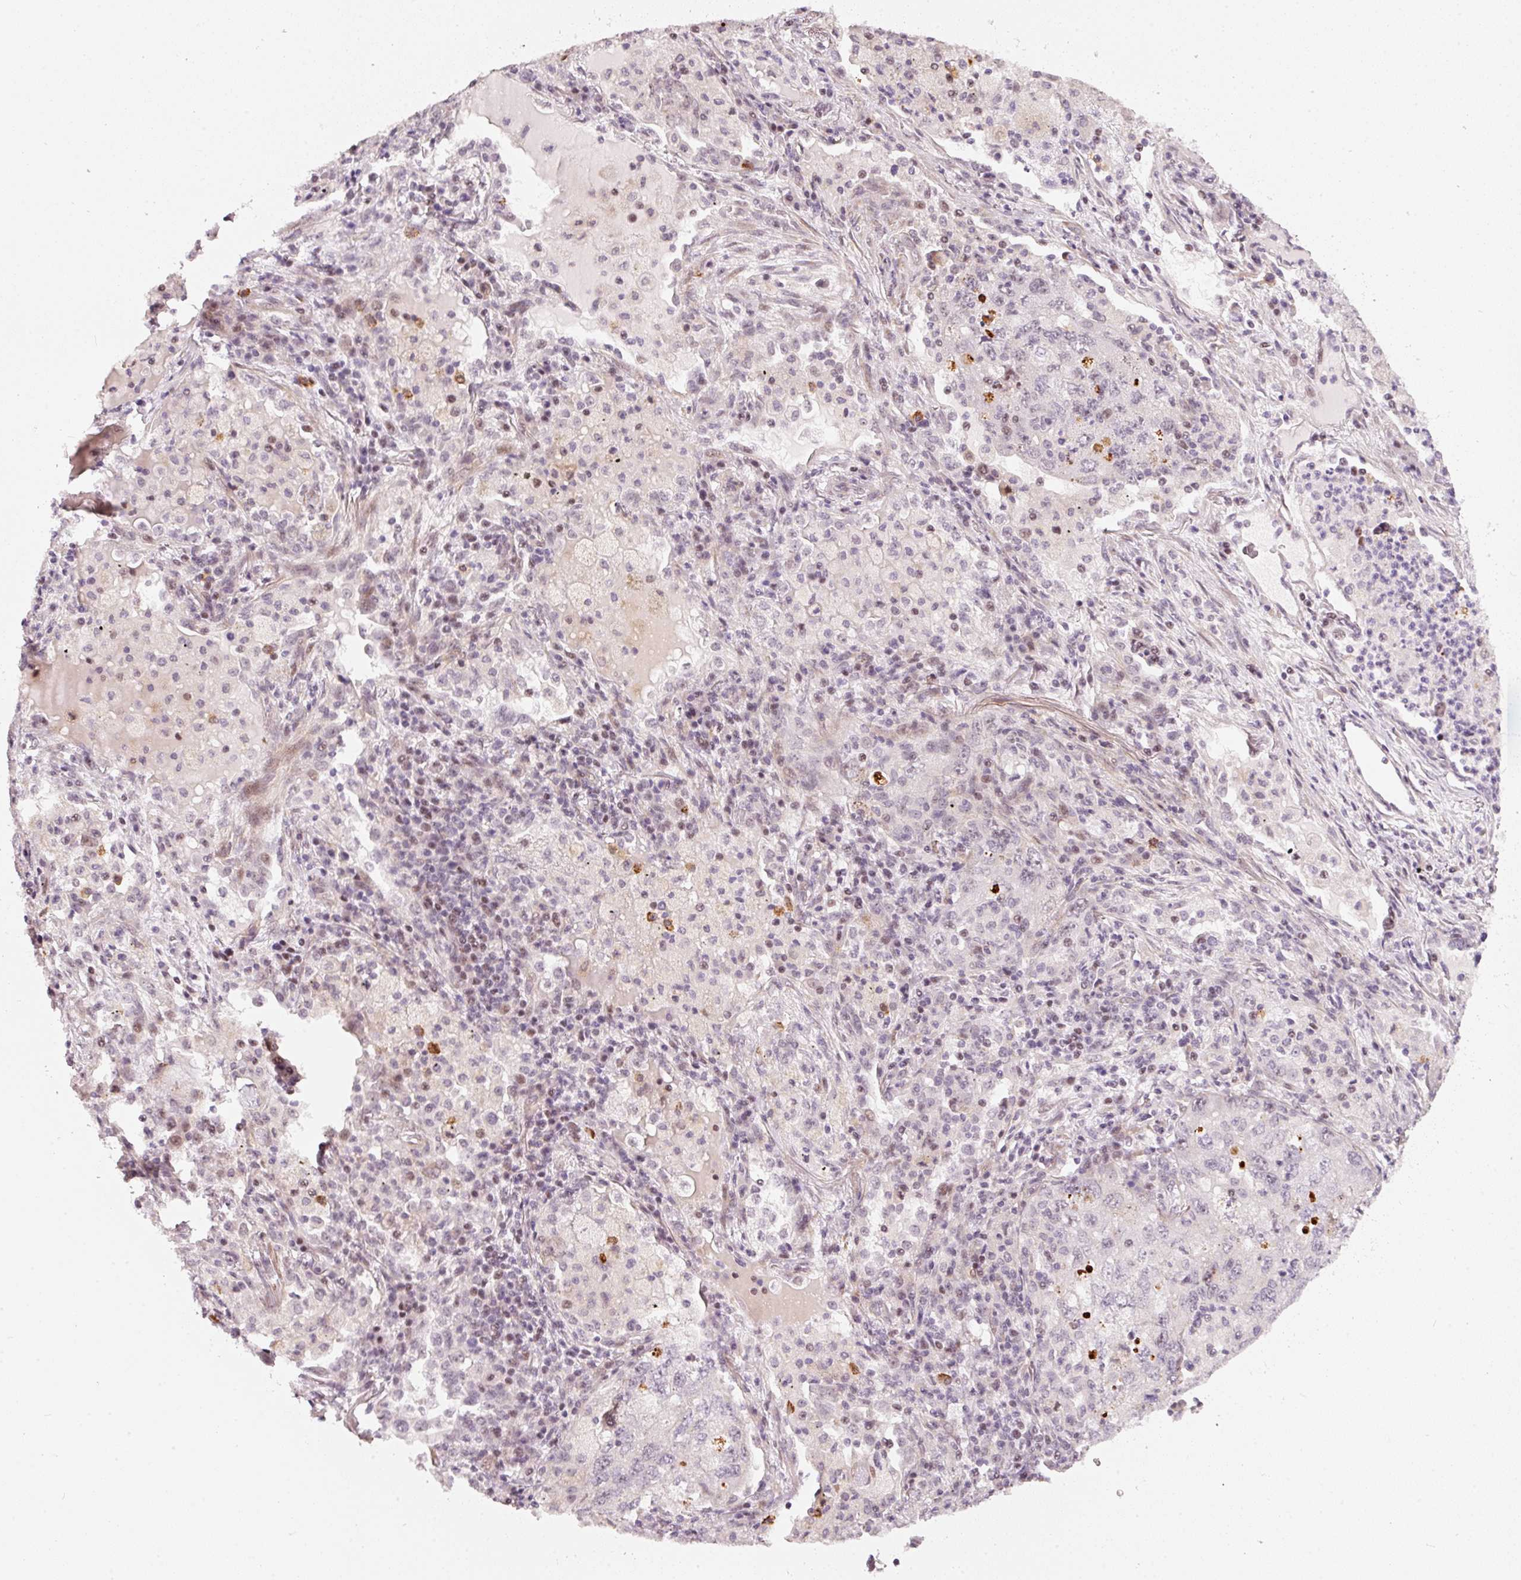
{"staining": {"intensity": "negative", "quantity": "none", "location": "none"}, "tissue": "lung cancer", "cell_type": "Tumor cells", "image_type": "cancer", "snomed": [{"axis": "morphology", "description": "Adenocarcinoma, NOS"}, {"axis": "topography", "description": "Lung"}], "caption": "An immunohistochemistry (IHC) image of lung cancer is shown. There is no staining in tumor cells of lung cancer.", "gene": "MXRA8", "patient": {"sex": "female", "age": 57}}